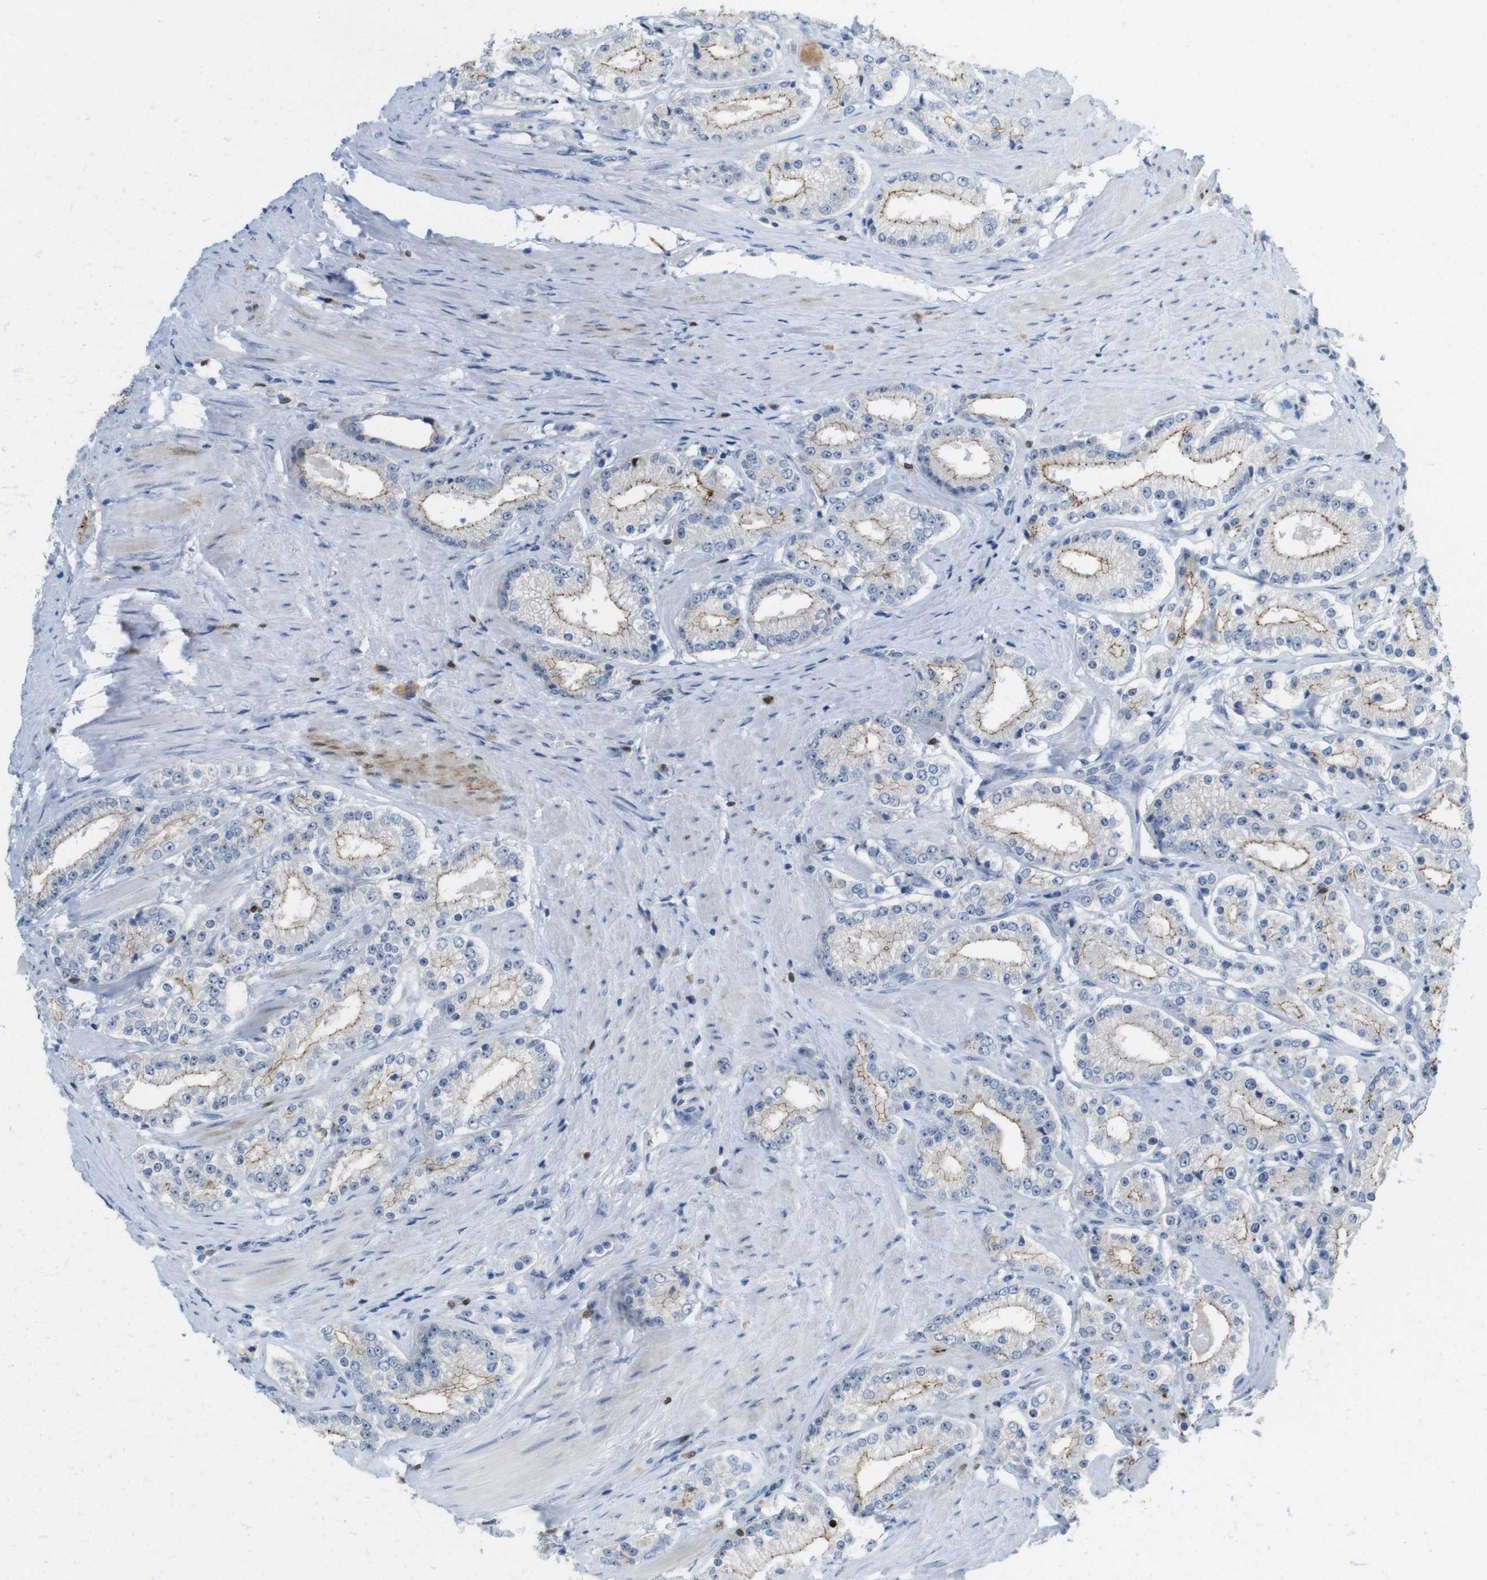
{"staining": {"intensity": "weak", "quantity": "25%-75%", "location": "cytoplasmic/membranous"}, "tissue": "prostate cancer", "cell_type": "Tumor cells", "image_type": "cancer", "snomed": [{"axis": "morphology", "description": "Adenocarcinoma, Low grade"}, {"axis": "topography", "description": "Prostate"}], "caption": "IHC micrograph of neoplastic tissue: human low-grade adenocarcinoma (prostate) stained using immunohistochemistry (IHC) displays low levels of weak protein expression localized specifically in the cytoplasmic/membranous of tumor cells, appearing as a cytoplasmic/membranous brown color.", "gene": "TJP3", "patient": {"sex": "male", "age": 63}}